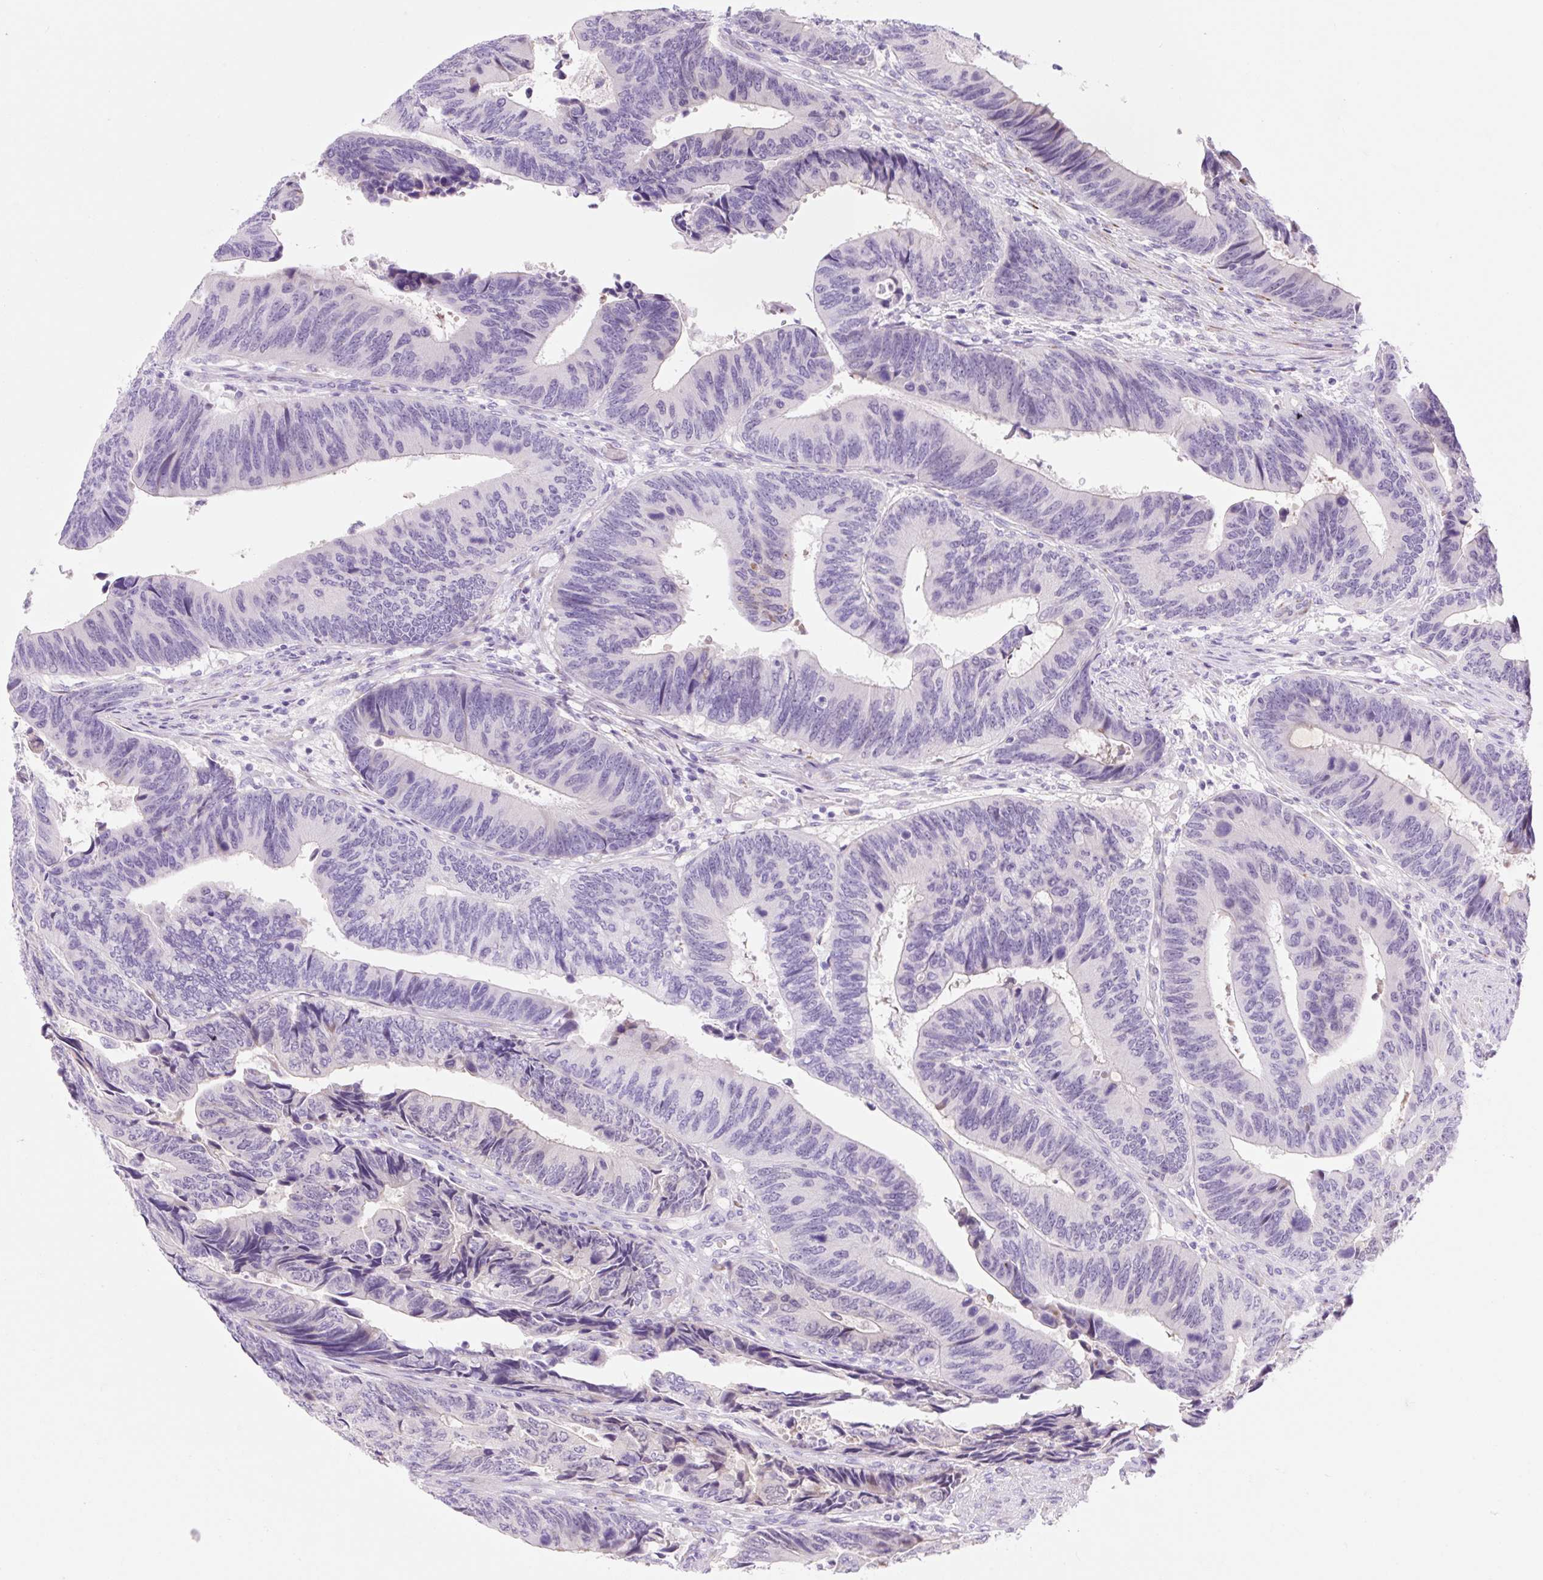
{"staining": {"intensity": "negative", "quantity": "none", "location": "none"}, "tissue": "colorectal cancer", "cell_type": "Tumor cells", "image_type": "cancer", "snomed": [{"axis": "morphology", "description": "Adenocarcinoma, NOS"}, {"axis": "topography", "description": "Colon"}], "caption": "There is no significant positivity in tumor cells of adenocarcinoma (colorectal).", "gene": "ZNF121", "patient": {"sex": "male", "age": 87}}